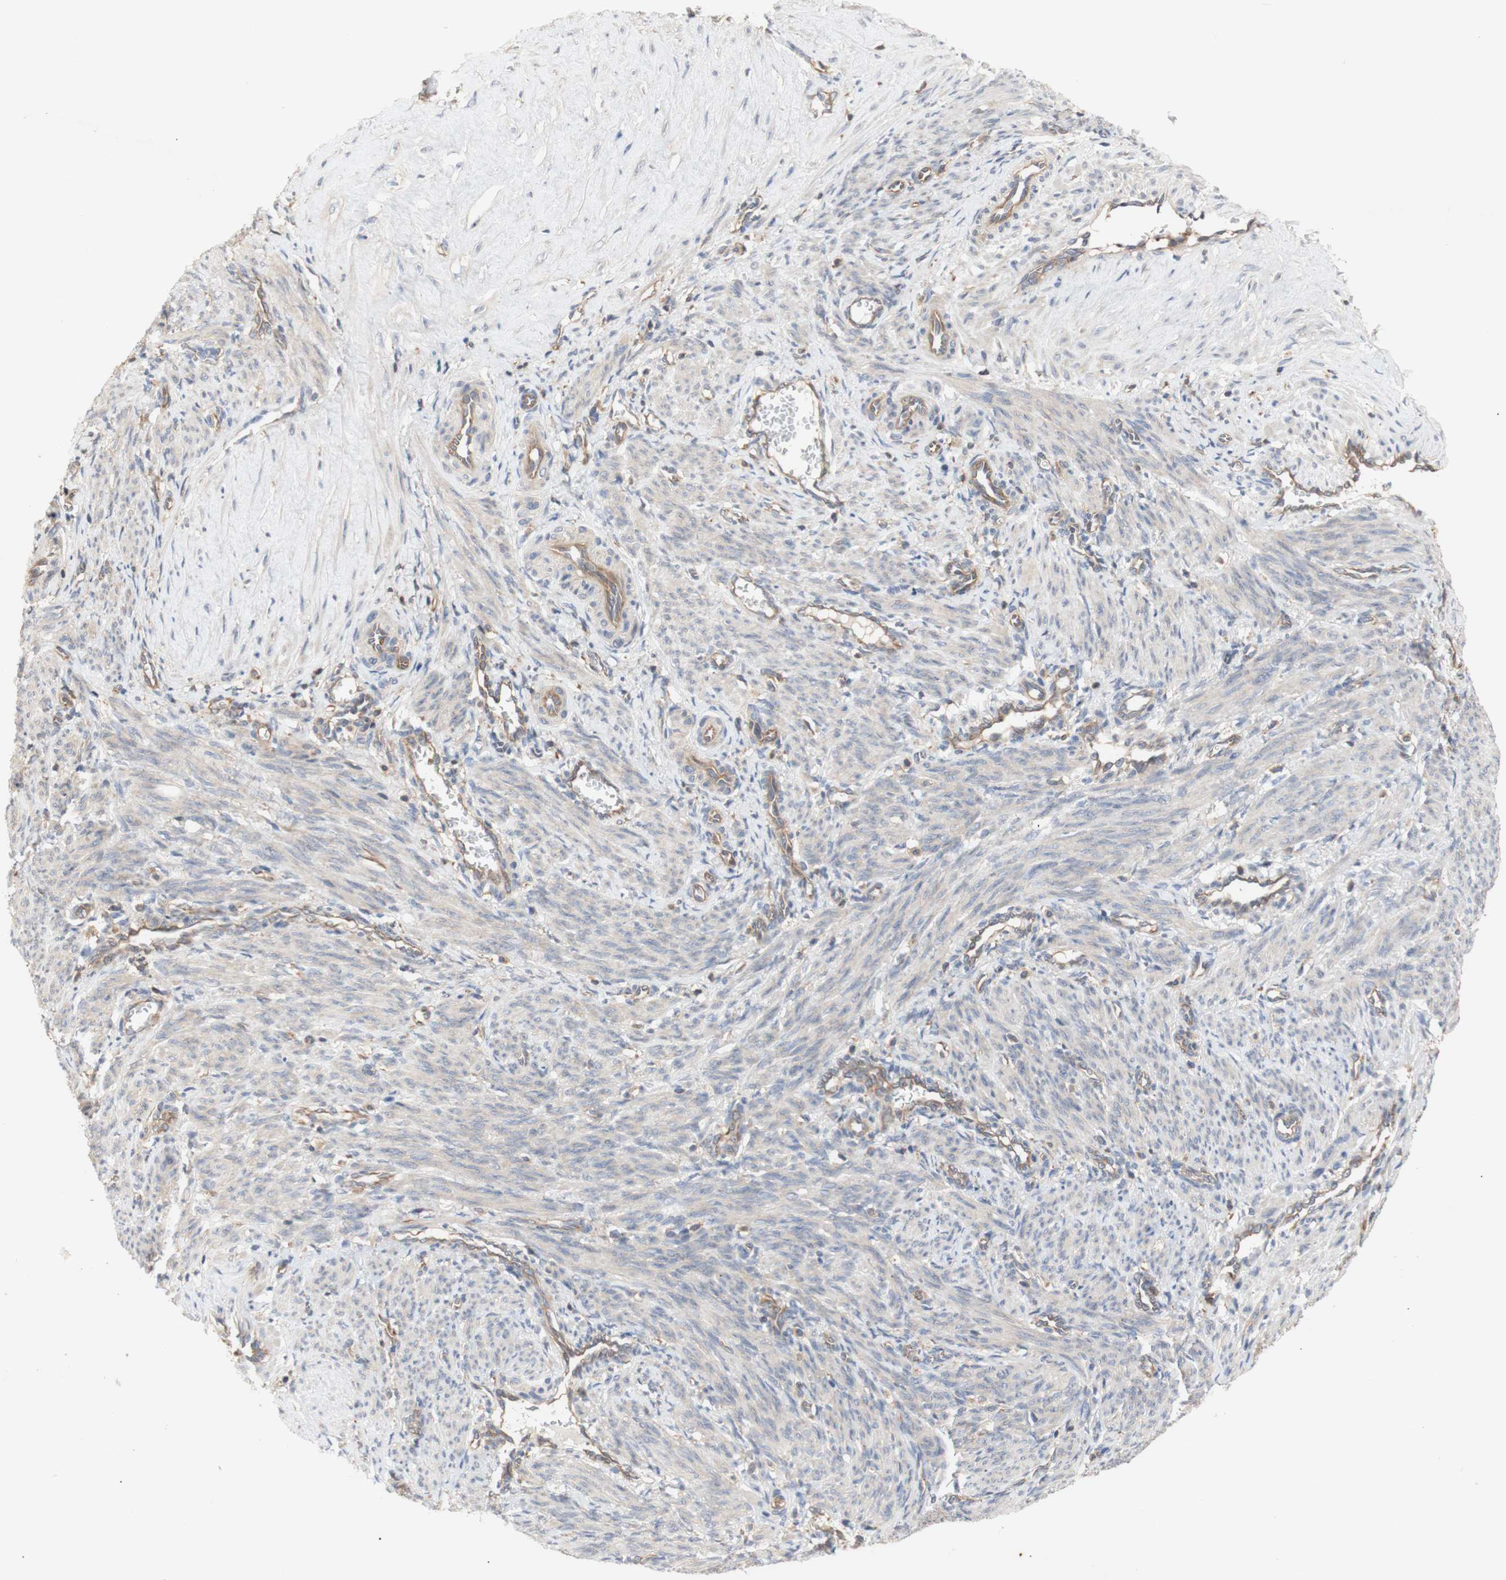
{"staining": {"intensity": "weak", "quantity": ">75%", "location": "cytoplasmic/membranous"}, "tissue": "smooth muscle", "cell_type": "Smooth muscle cells", "image_type": "normal", "snomed": [{"axis": "morphology", "description": "Normal tissue, NOS"}, {"axis": "topography", "description": "Endometrium"}], "caption": "Protein staining demonstrates weak cytoplasmic/membranous staining in about >75% of smooth muscle cells in normal smooth muscle.", "gene": "IKBKG", "patient": {"sex": "female", "age": 33}}